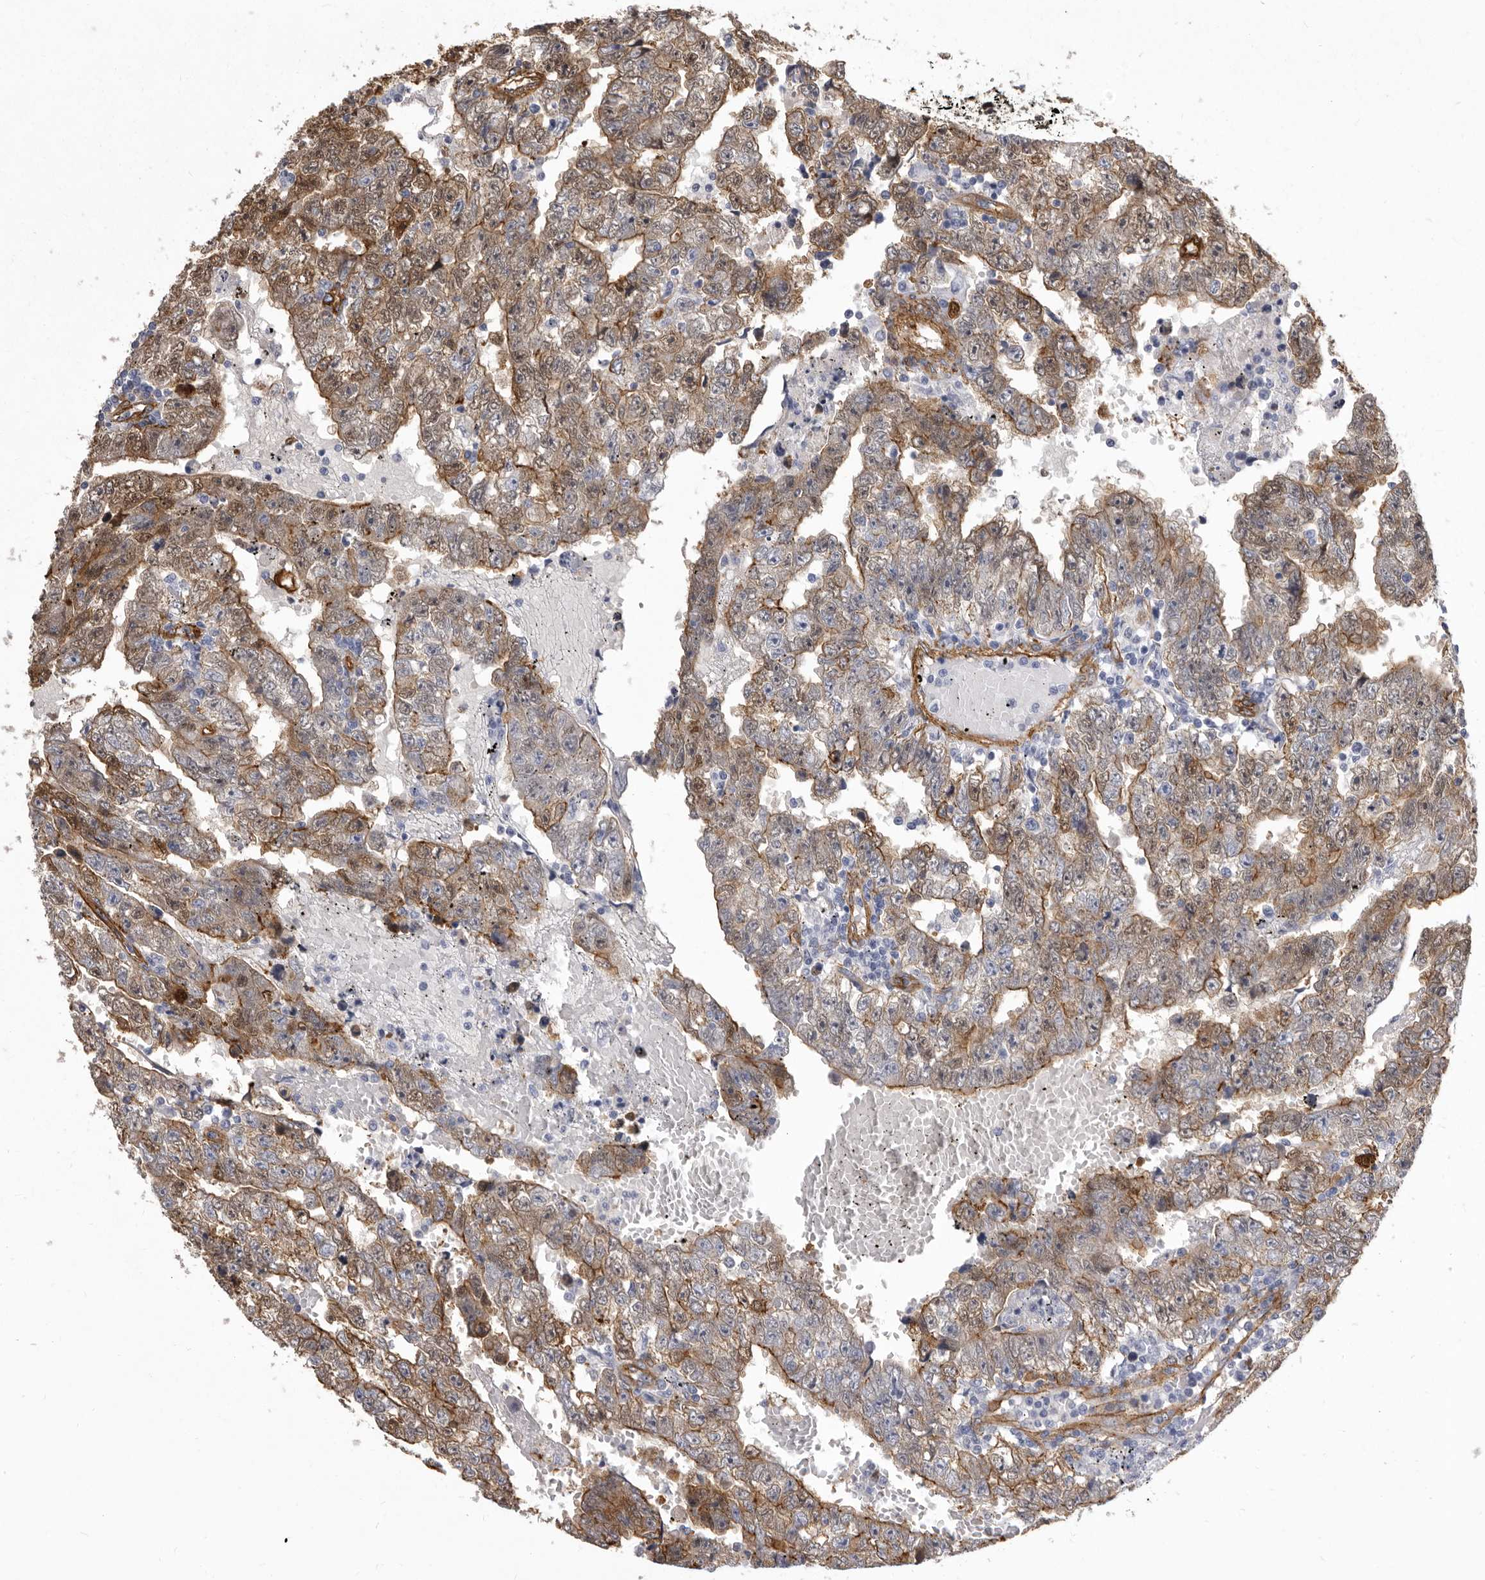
{"staining": {"intensity": "moderate", "quantity": ">75%", "location": "cytoplasmic/membranous"}, "tissue": "testis cancer", "cell_type": "Tumor cells", "image_type": "cancer", "snomed": [{"axis": "morphology", "description": "Carcinoma, Embryonal, NOS"}, {"axis": "topography", "description": "Testis"}], "caption": "Testis embryonal carcinoma stained with DAB immunohistochemistry (IHC) demonstrates medium levels of moderate cytoplasmic/membranous positivity in about >75% of tumor cells.", "gene": "ENAH", "patient": {"sex": "male", "age": 25}}